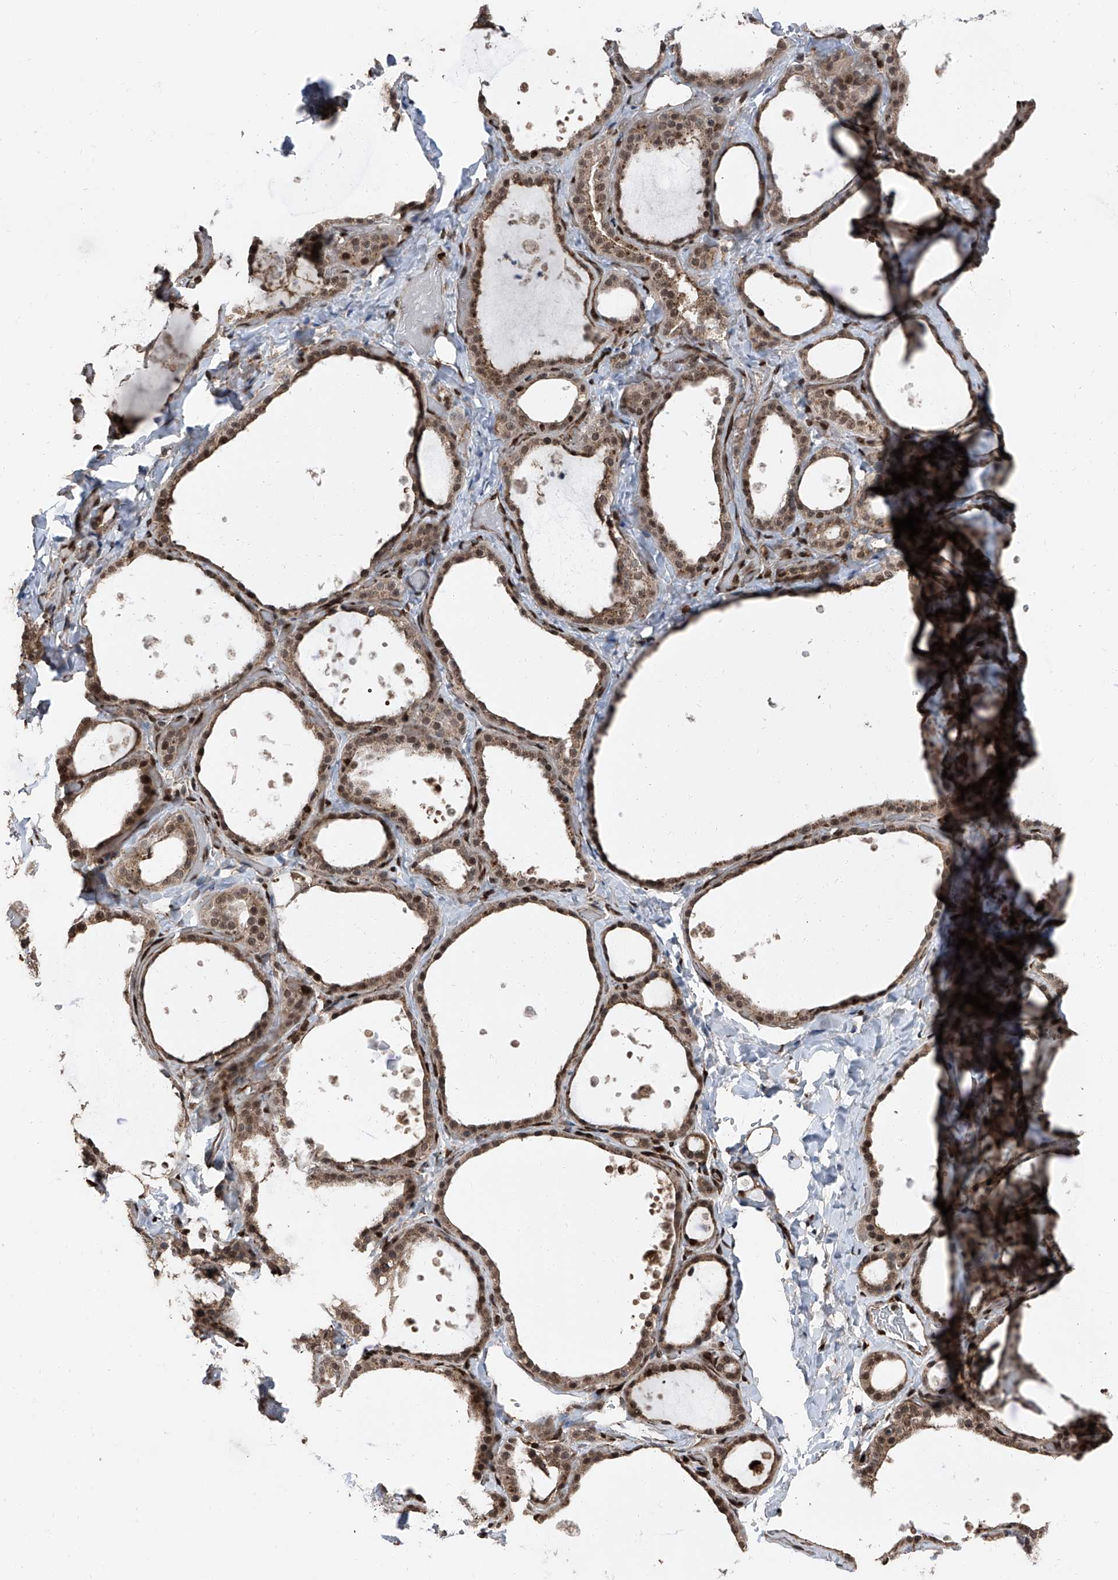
{"staining": {"intensity": "moderate", "quantity": ">75%", "location": "cytoplasmic/membranous,nuclear"}, "tissue": "thyroid gland", "cell_type": "Glandular cells", "image_type": "normal", "snomed": [{"axis": "morphology", "description": "Normal tissue, NOS"}, {"axis": "topography", "description": "Thyroid gland"}], "caption": "Benign thyroid gland was stained to show a protein in brown. There is medium levels of moderate cytoplasmic/membranous,nuclear expression in approximately >75% of glandular cells. (DAB (3,3'-diaminobenzidine) = brown stain, brightfield microscopy at high magnification).", "gene": "FKBP5", "patient": {"sex": "female", "age": 44}}